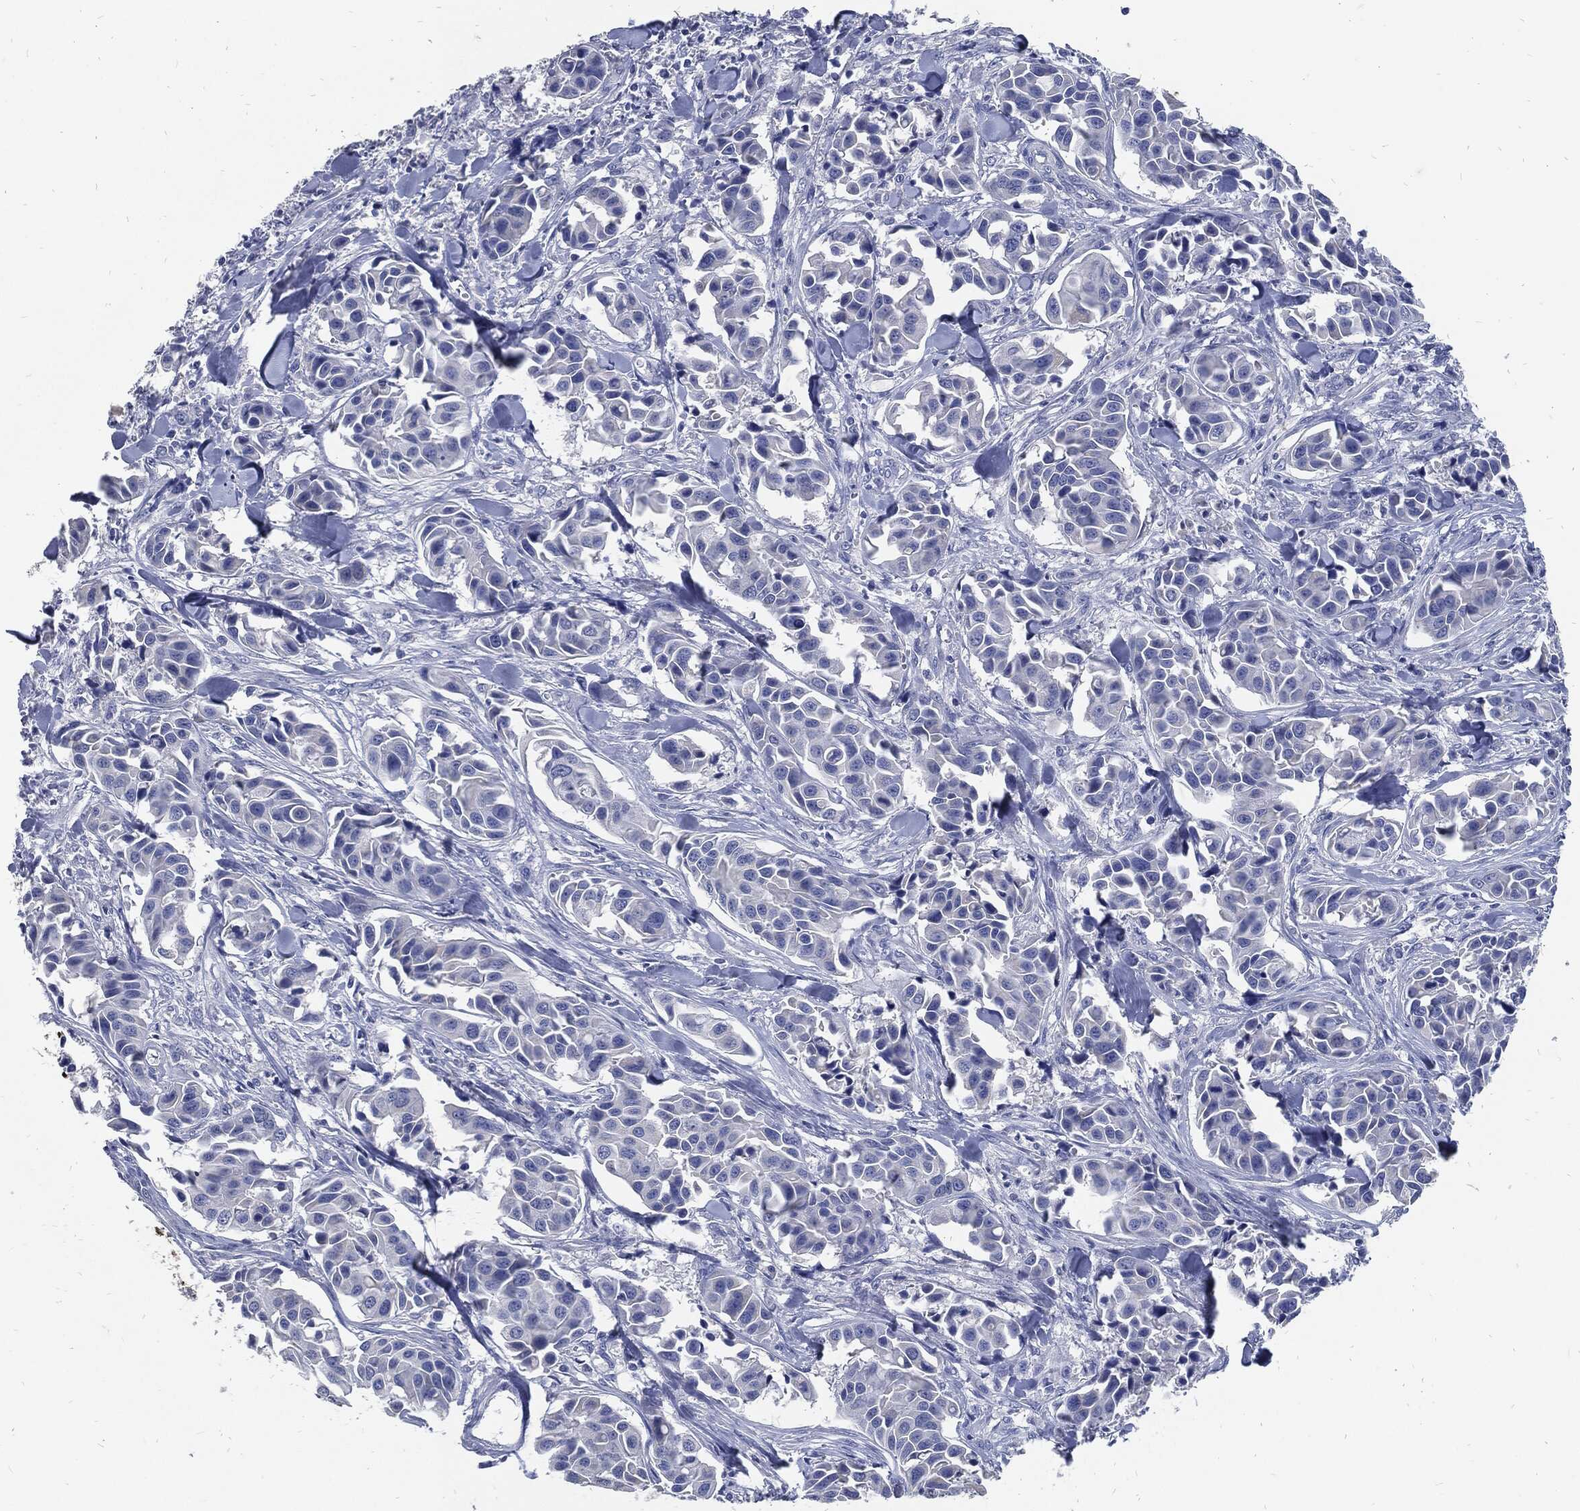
{"staining": {"intensity": "negative", "quantity": "none", "location": "none"}, "tissue": "head and neck cancer", "cell_type": "Tumor cells", "image_type": "cancer", "snomed": [{"axis": "morphology", "description": "Adenocarcinoma, NOS"}, {"axis": "topography", "description": "Head-Neck"}], "caption": "The image displays no staining of tumor cells in head and neck cancer (adenocarcinoma).", "gene": "FABP4", "patient": {"sex": "male", "age": 76}}